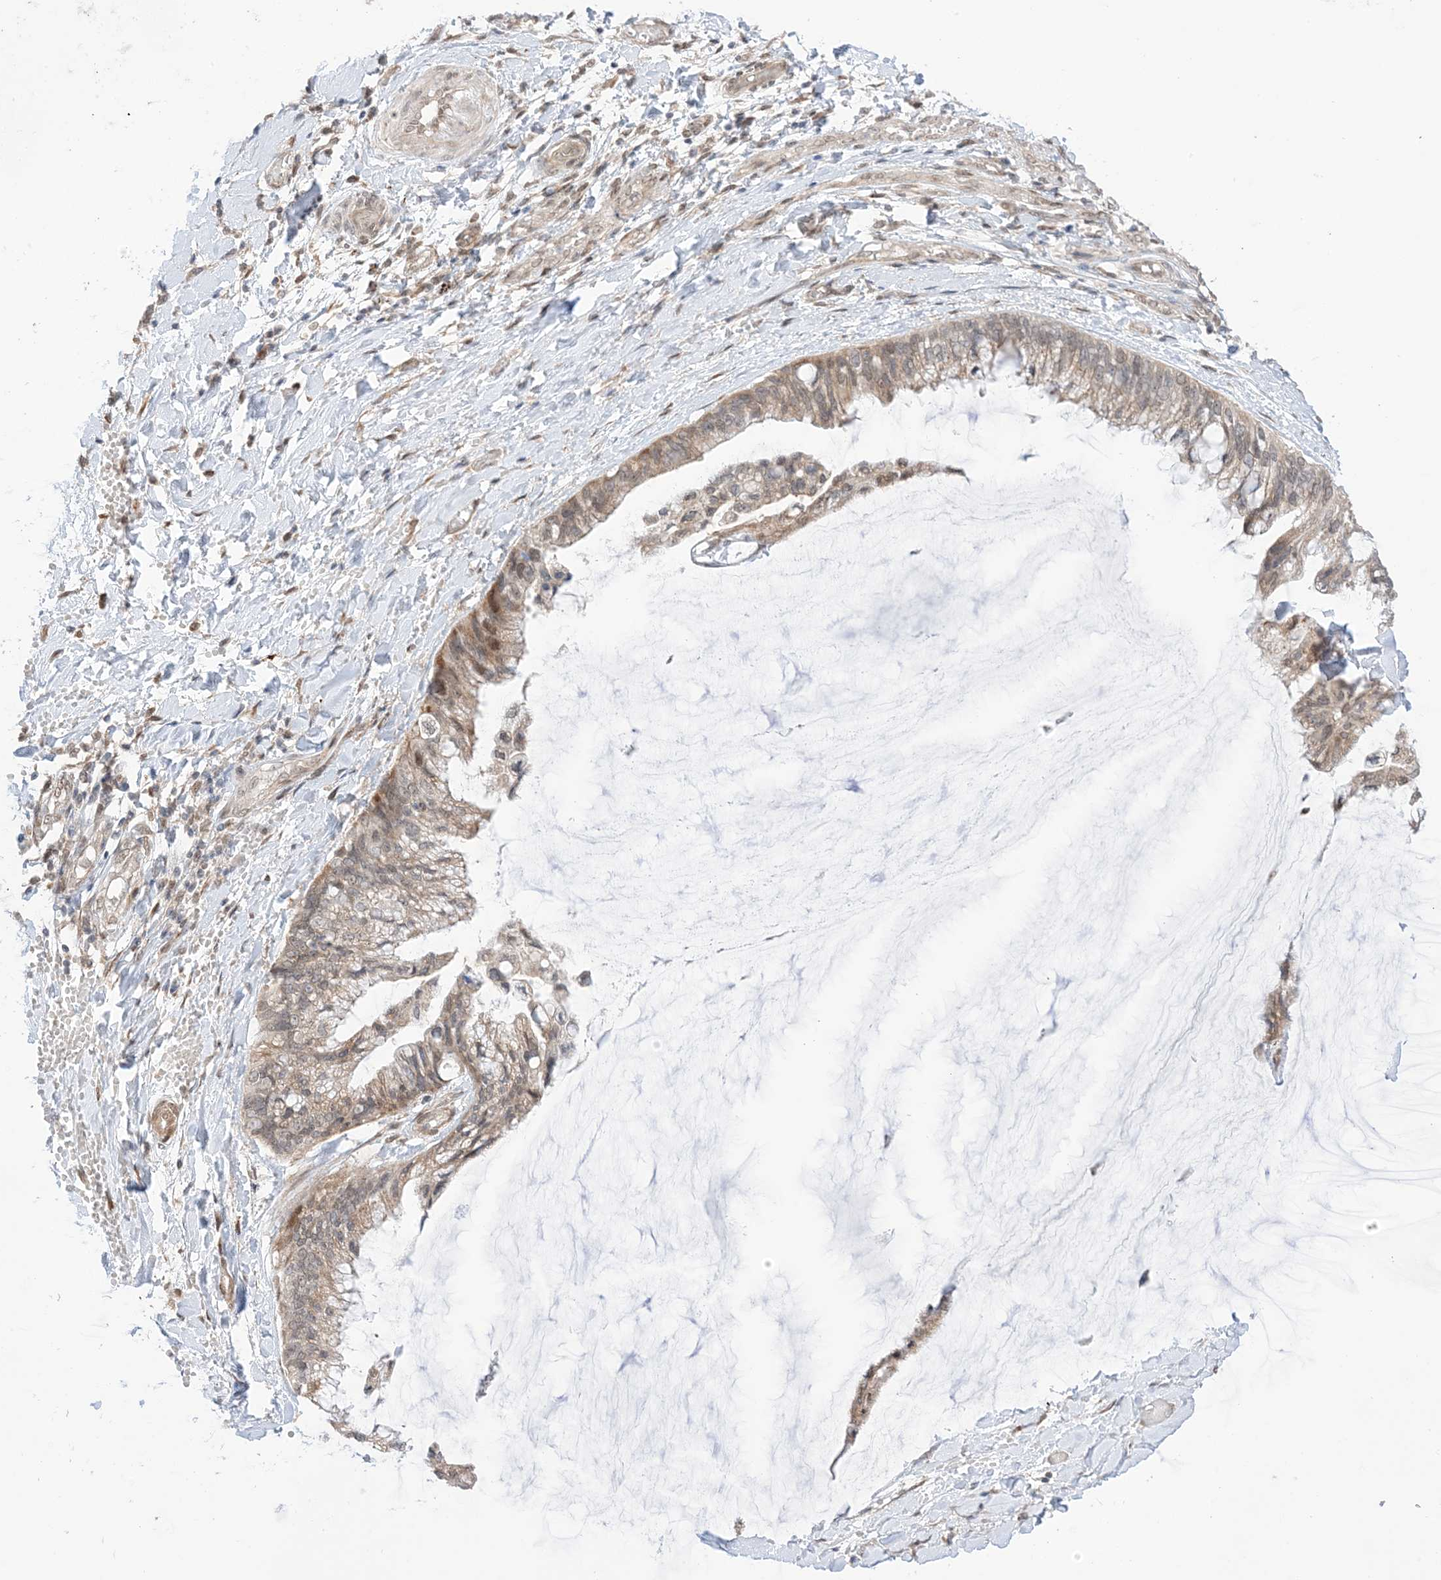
{"staining": {"intensity": "moderate", "quantity": ">75%", "location": "cytoplasmic/membranous"}, "tissue": "ovarian cancer", "cell_type": "Tumor cells", "image_type": "cancer", "snomed": [{"axis": "morphology", "description": "Cystadenocarcinoma, mucinous, NOS"}, {"axis": "topography", "description": "Ovary"}], "caption": "Mucinous cystadenocarcinoma (ovarian) stained with DAB (3,3'-diaminobenzidine) IHC reveals medium levels of moderate cytoplasmic/membranous staining in approximately >75% of tumor cells.", "gene": "UBE2E2", "patient": {"sex": "female", "age": 39}}